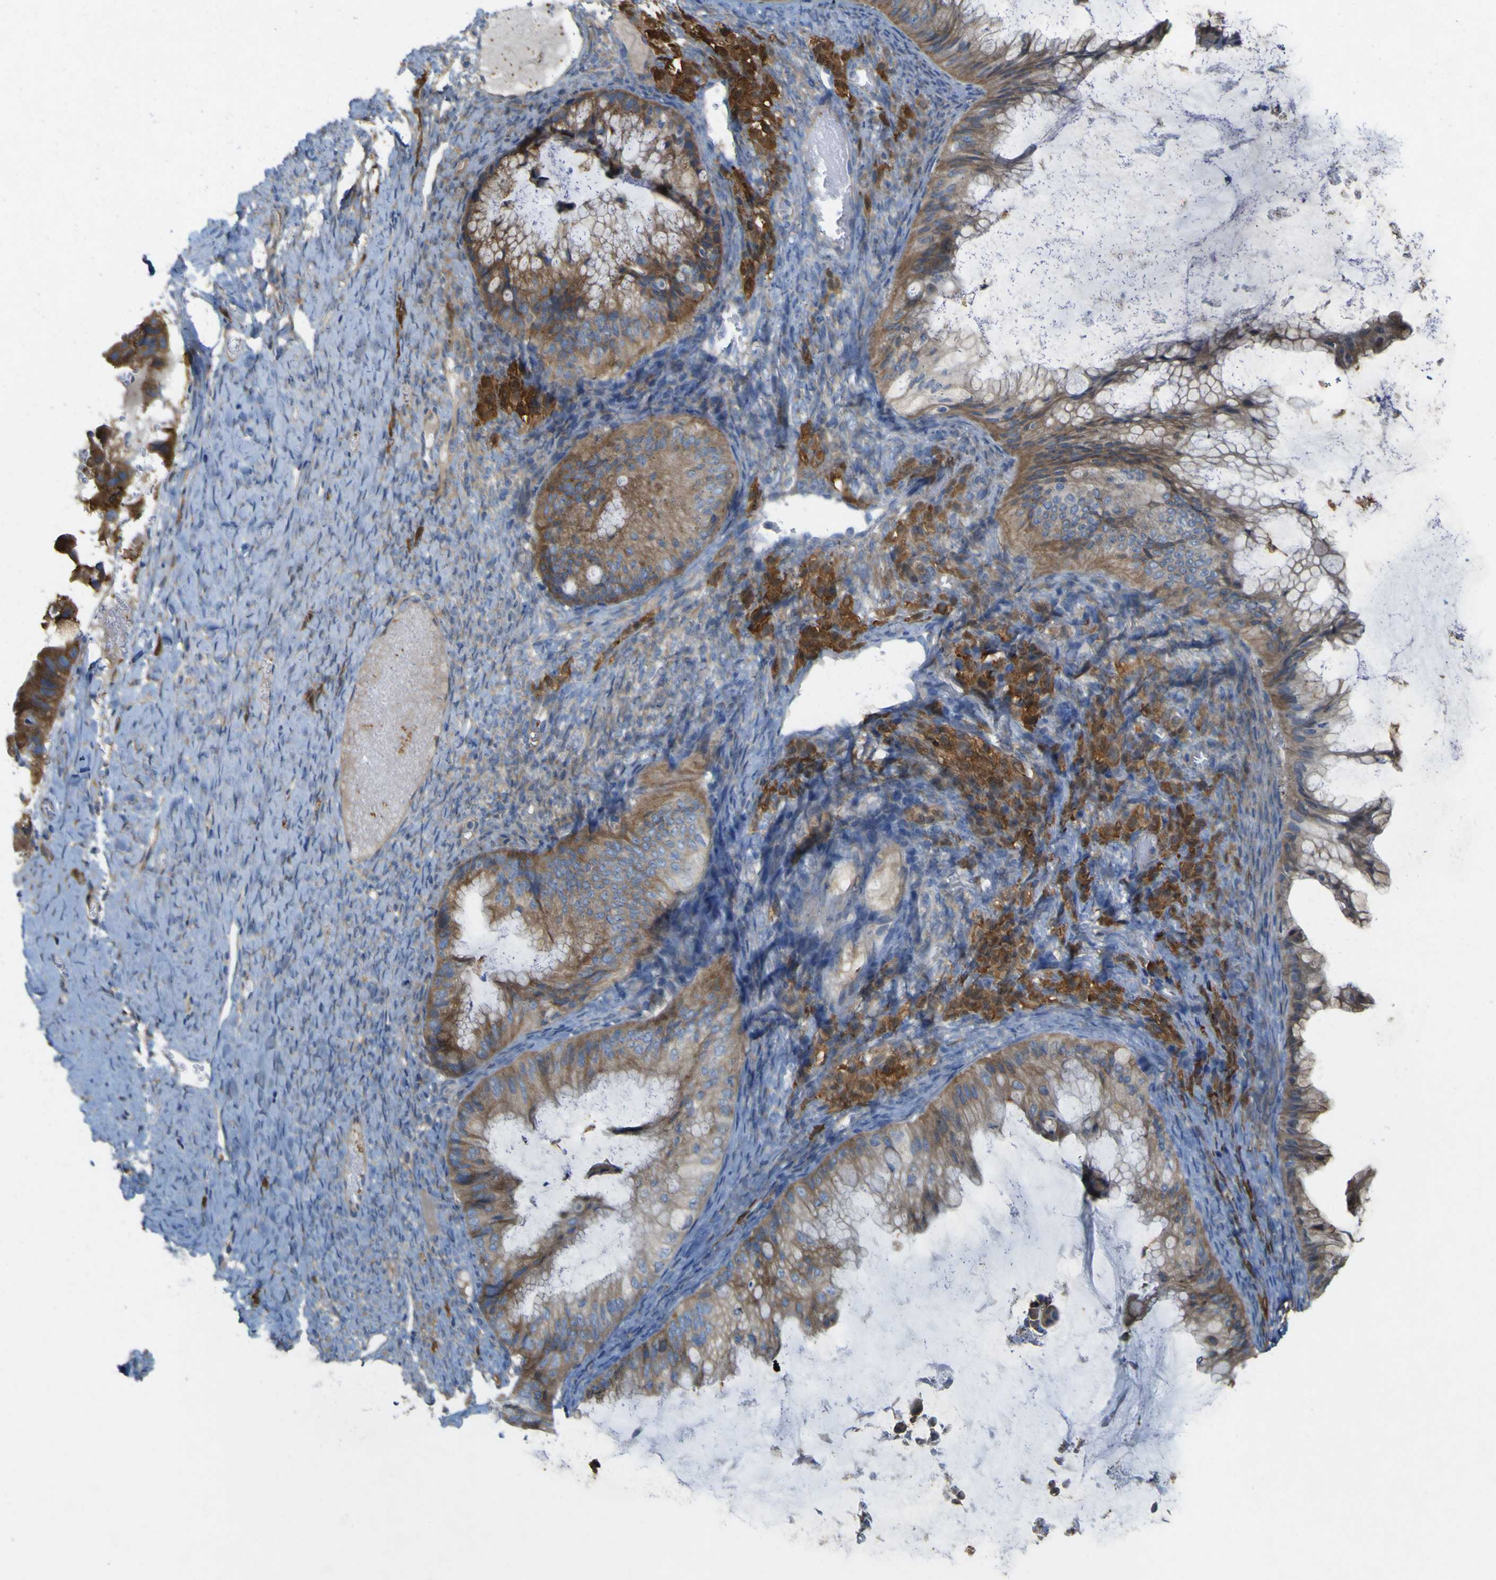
{"staining": {"intensity": "moderate", "quantity": ">75%", "location": "cytoplasmic/membranous"}, "tissue": "ovarian cancer", "cell_type": "Tumor cells", "image_type": "cancer", "snomed": [{"axis": "morphology", "description": "Cystadenocarcinoma, mucinous, NOS"}, {"axis": "topography", "description": "Ovary"}], "caption": "Tumor cells display medium levels of moderate cytoplasmic/membranous expression in approximately >75% of cells in human ovarian cancer.", "gene": "MYEOV", "patient": {"sex": "female", "age": 61}}